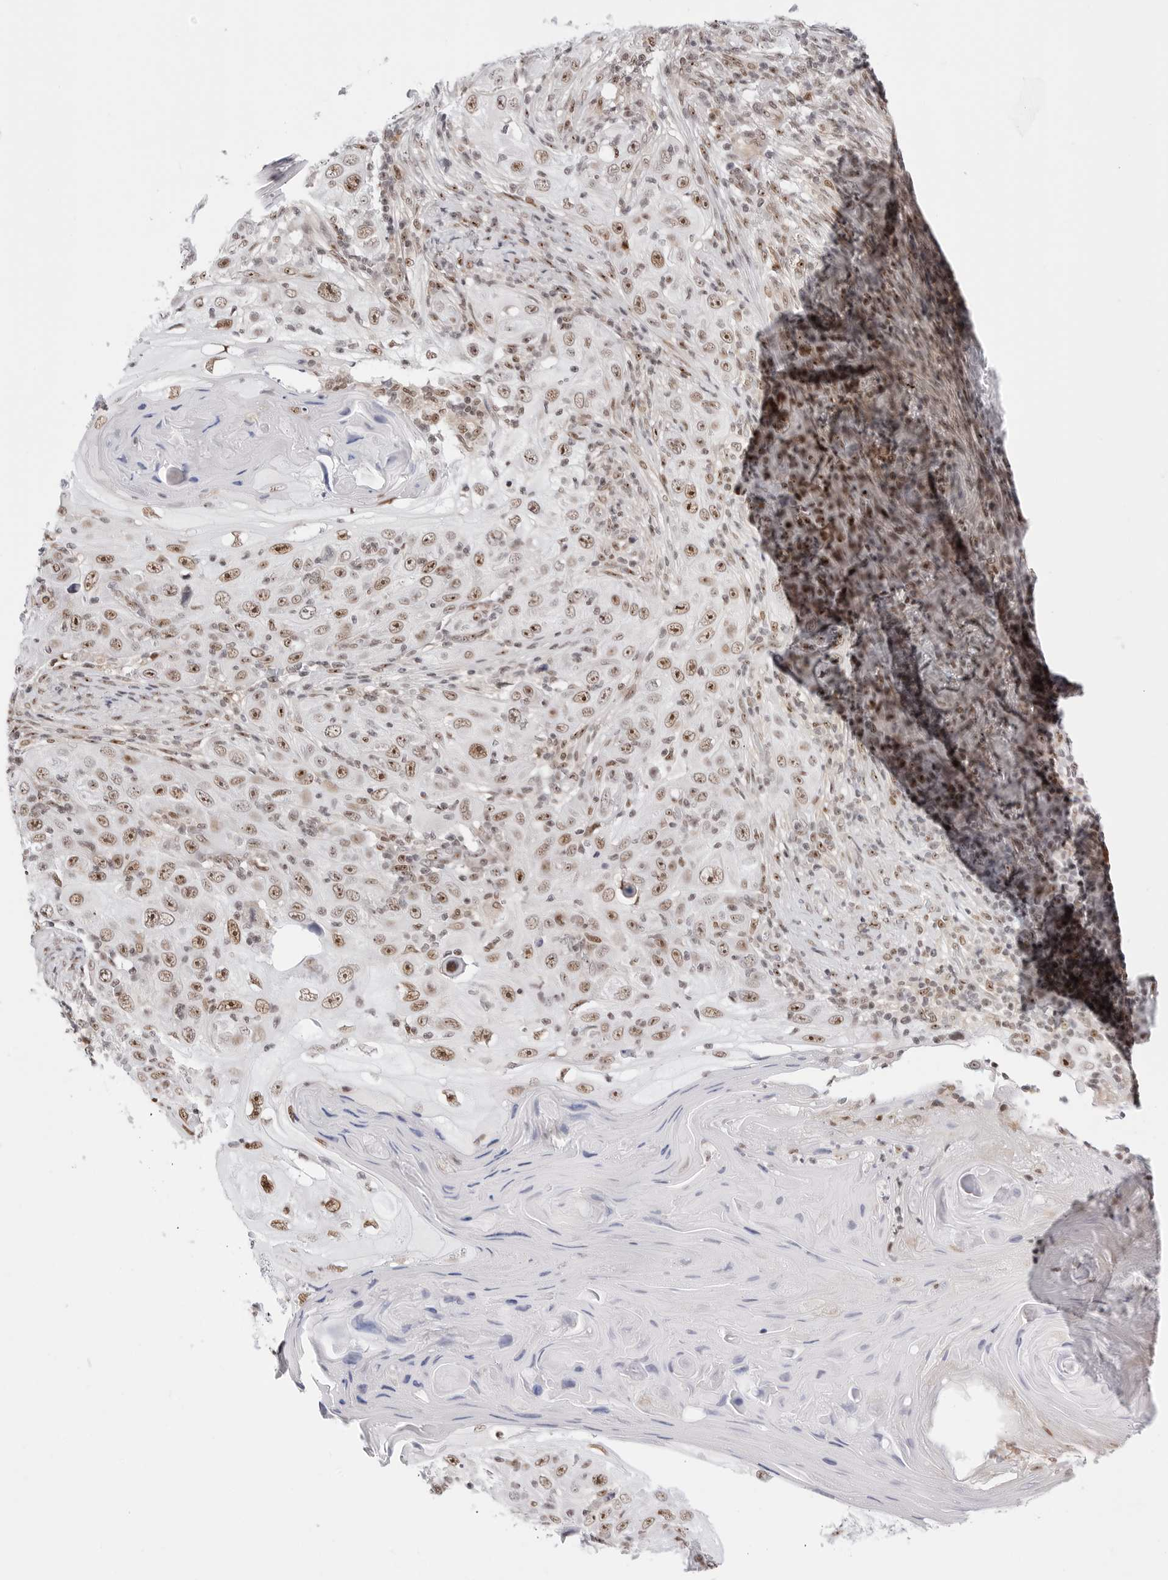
{"staining": {"intensity": "moderate", "quantity": ">75%", "location": "nuclear"}, "tissue": "skin cancer", "cell_type": "Tumor cells", "image_type": "cancer", "snomed": [{"axis": "morphology", "description": "Squamous cell carcinoma, NOS"}, {"axis": "topography", "description": "Skin"}], "caption": "Moderate nuclear staining for a protein is appreciated in about >75% of tumor cells of skin cancer using immunohistochemistry (IHC).", "gene": "C1orf162", "patient": {"sex": "female", "age": 88}}